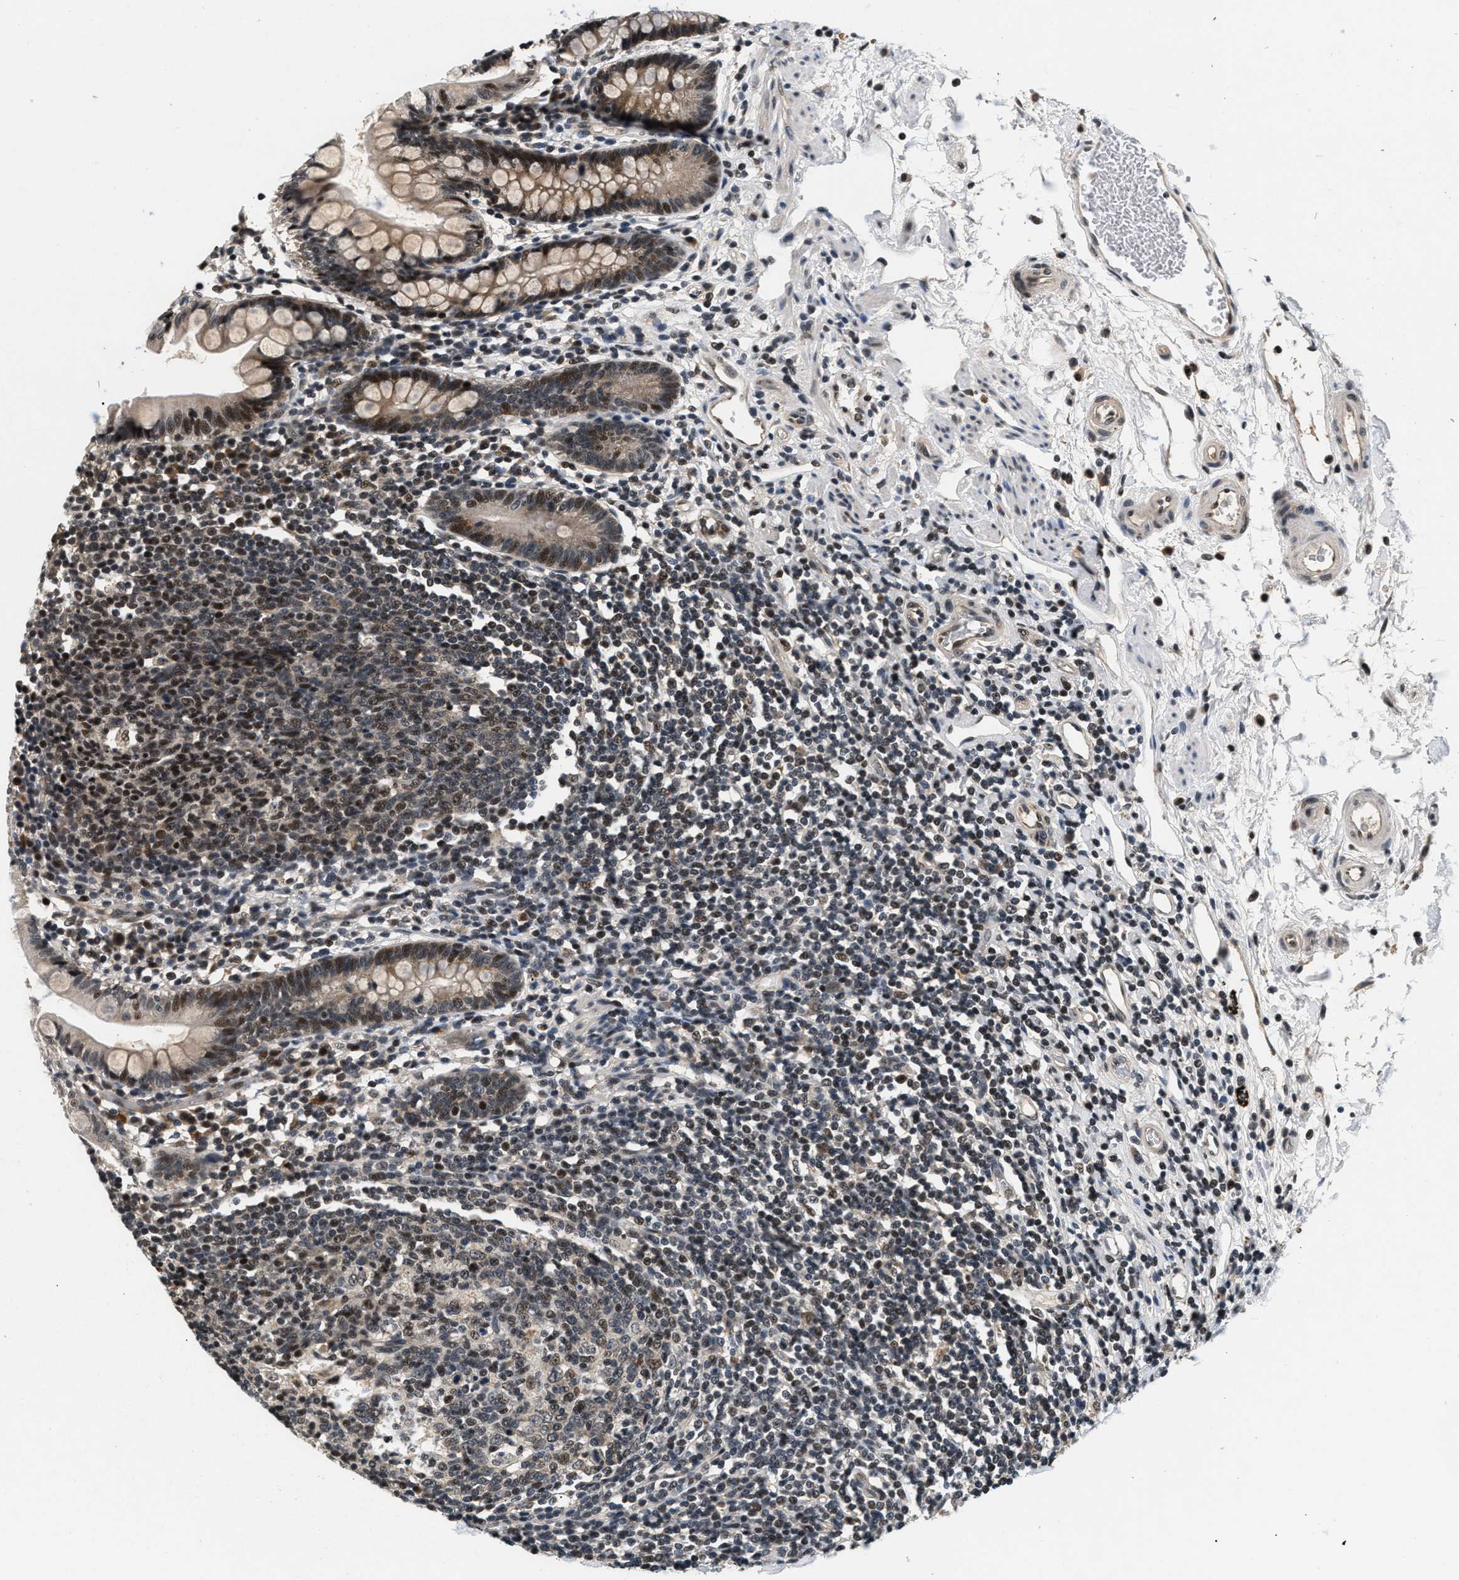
{"staining": {"intensity": "strong", "quantity": "<25%", "location": "cytoplasmic/membranous,nuclear"}, "tissue": "small intestine", "cell_type": "Glandular cells", "image_type": "normal", "snomed": [{"axis": "morphology", "description": "Normal tissue, NOS"}, {"axis": "topography", "description": "Small intestine"}], "caption": "Strong cytoplasmic/membranous,nuclear staining is seen in about <25% of glandular cells in normal small intestine.", "gene": "RBM33", "patient": {"sex": "female", "age": 84}}